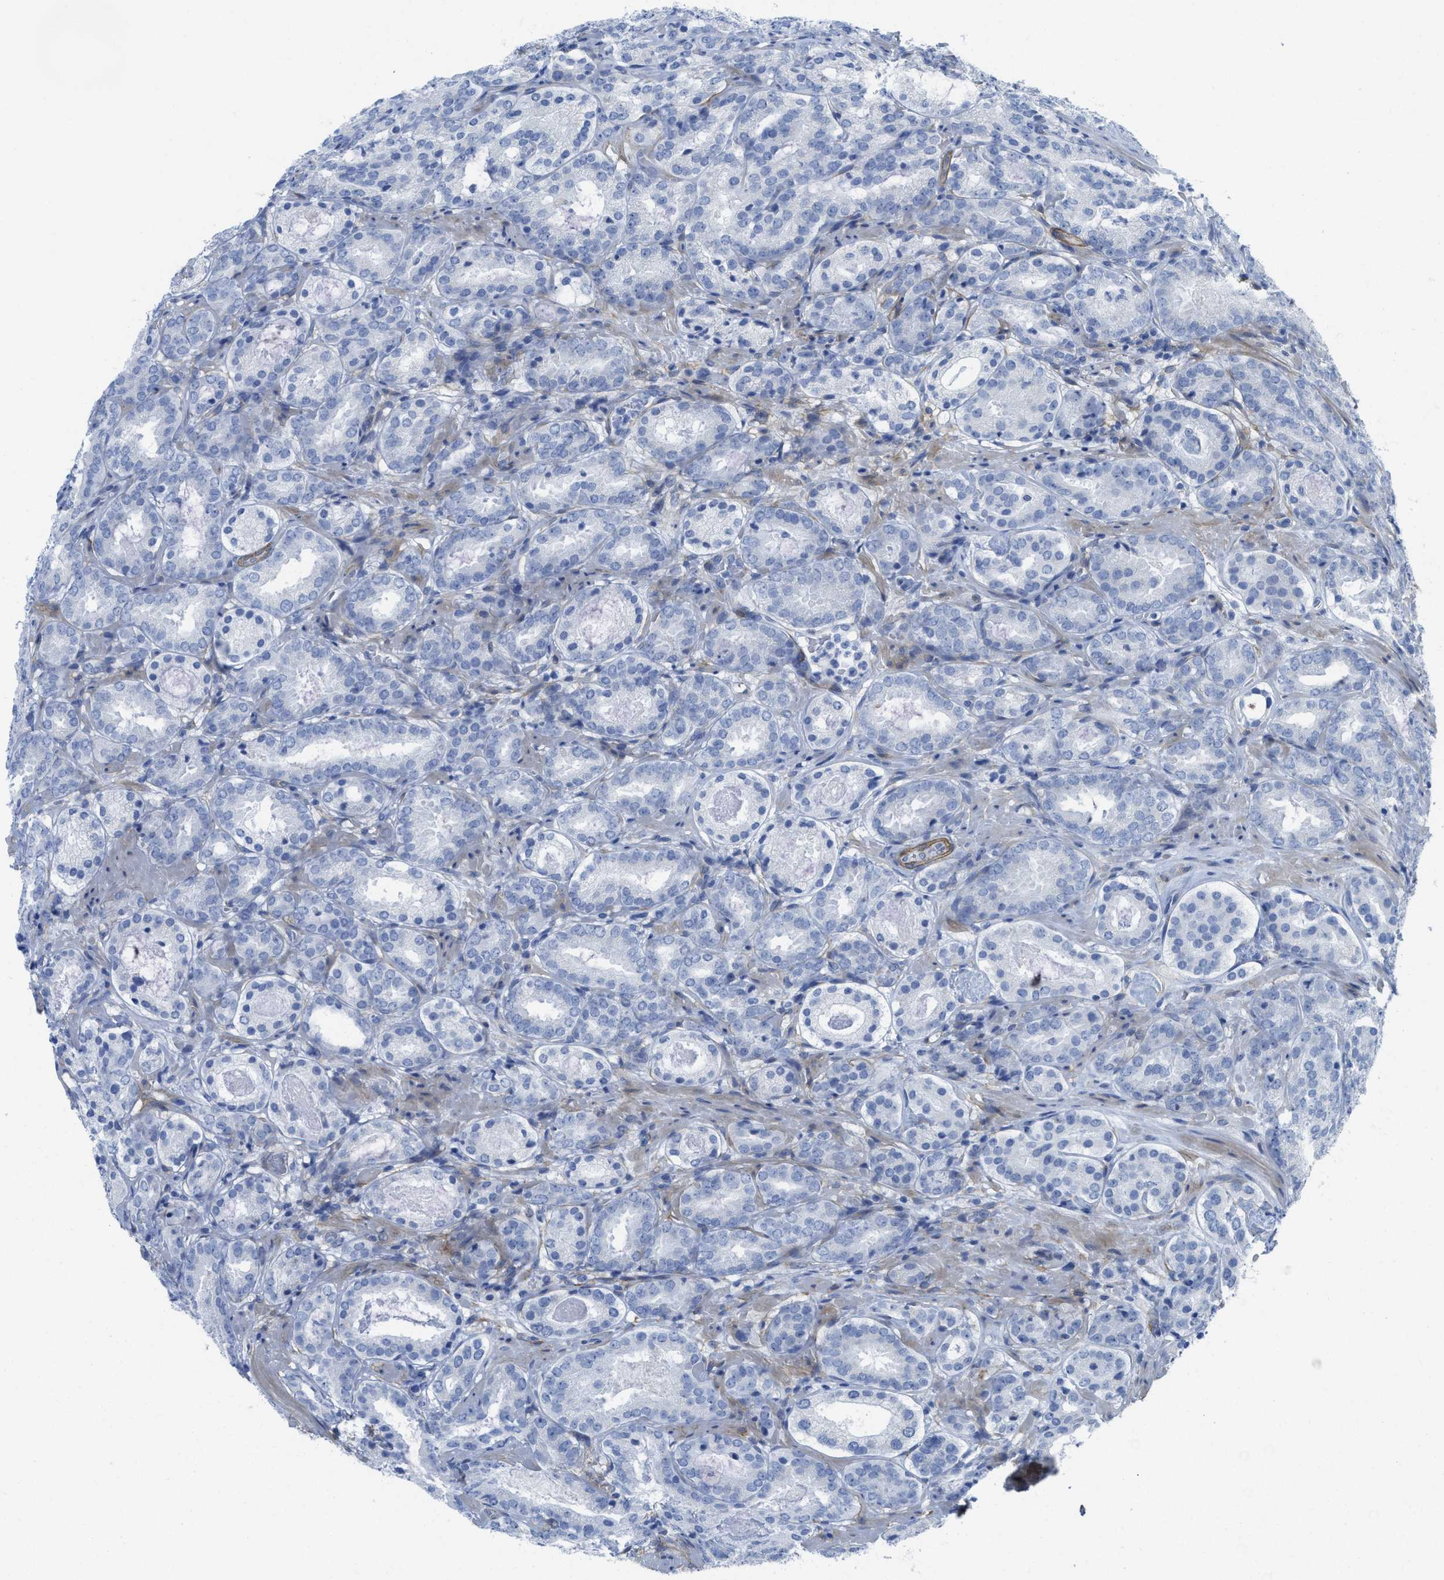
{"staining": {"intensity": "negative", "quantity": "none", "location": "none"}, "tissue": "prostate cancer", "cell_type": "Tumor cells", "image_type": "cancer", "snomed": [{"axis": "morphology", "description": "Adenocarcinoma, Low grade"}, {"axis": "topography", "description": "Prostate"}], "caption": "A photomicrograph of human prostate cancer is negative for staining in tumor cells.", "gene": "TUB", "patient": {"sex": "male", "age": 69}}